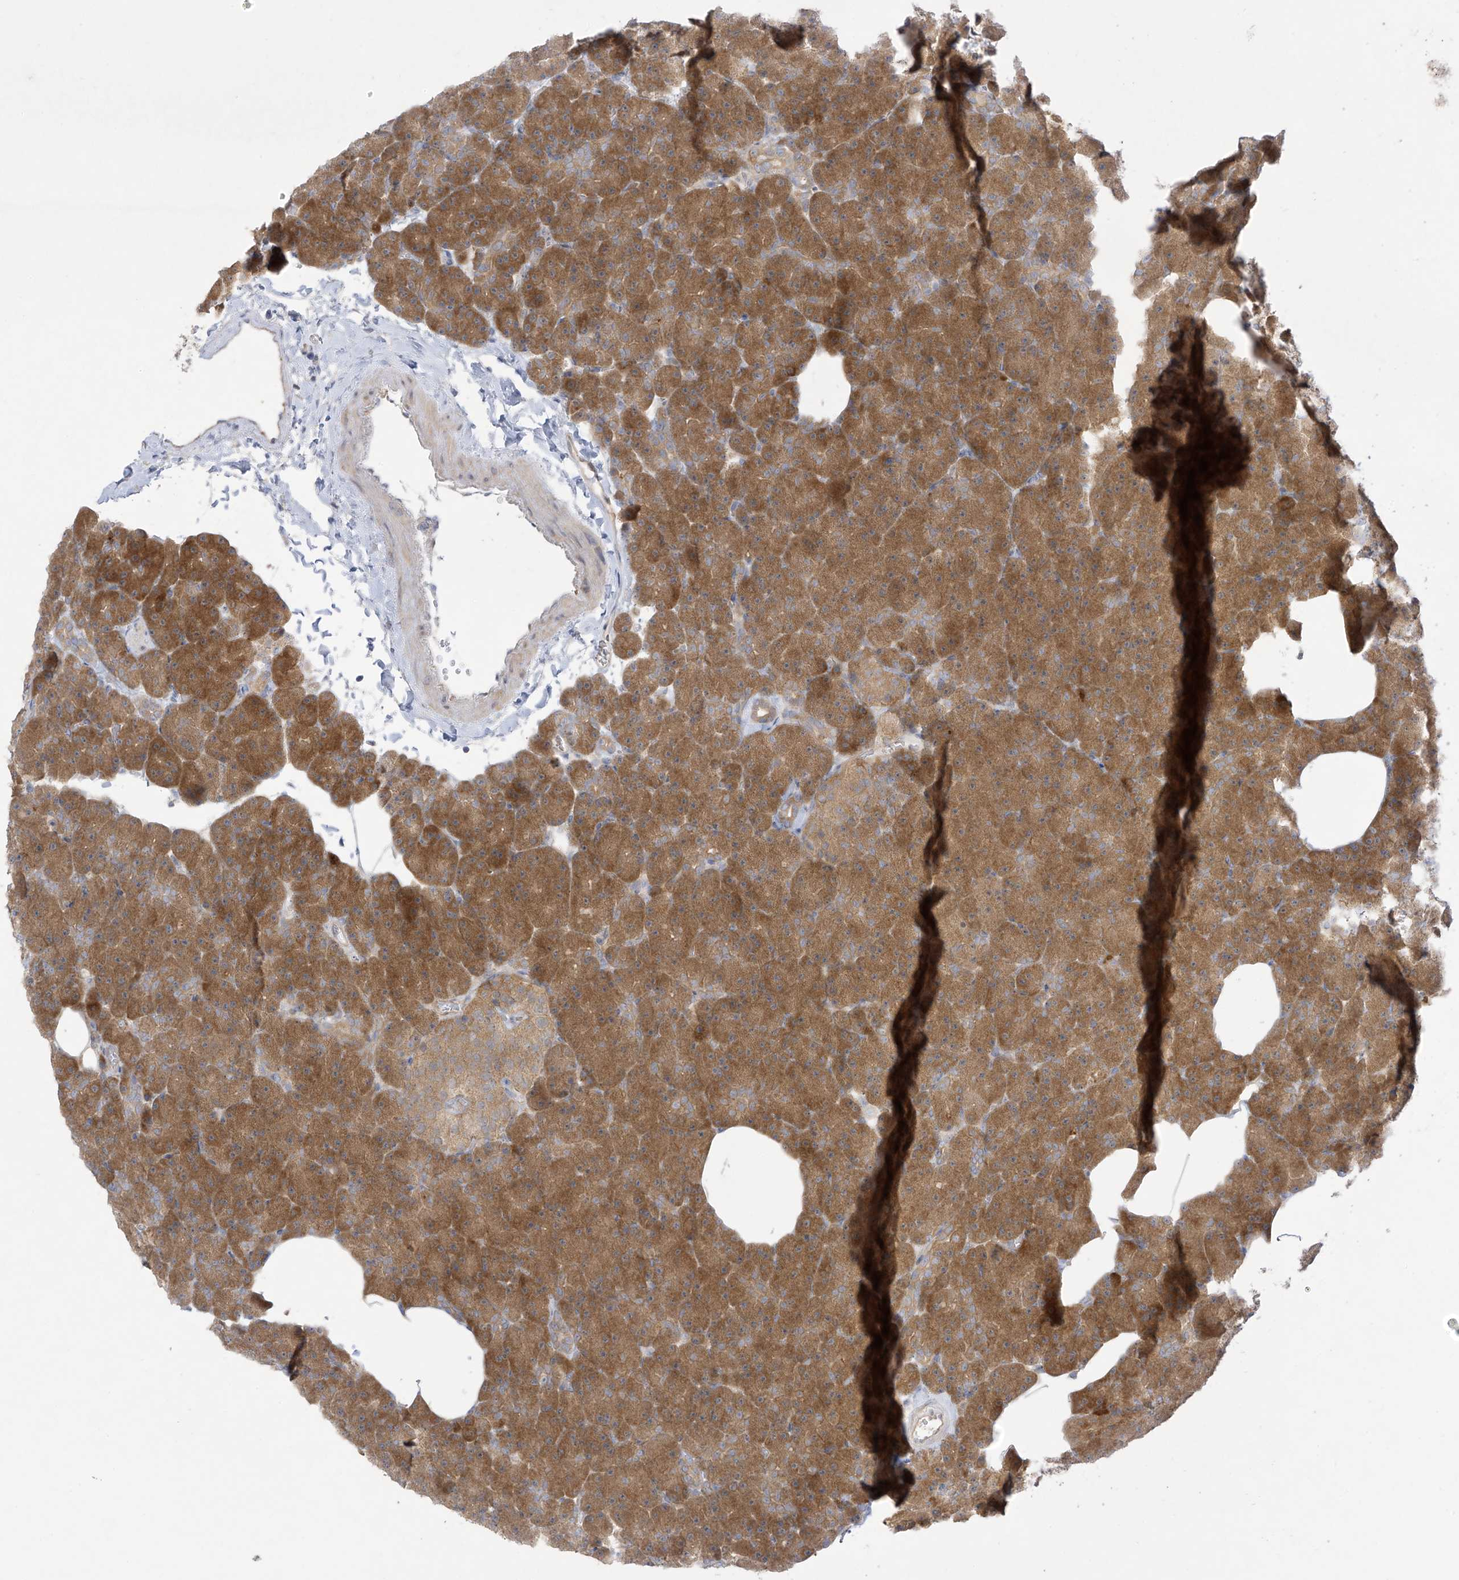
{"staining": {"intensity": "moderate", "quantity": ">75%", "location": "cytoplasmic/membranous"}, "tissue": "pancreas", "cell_type": "Exocrine glandular cells", "image_type": "normal", "snomed": [{"axis": "morphology", "description": "Normal tissue, NOS"}, {"axis": "morphology", "description": "Carcinoid, malignant, NOS"}, {"axis": "topography", "description": "Pancreas"}], "caption": "Exocrine glandular cells reveal medium levels of moderate cytoplasmic/membranous expression in approximately >75% of cells in unremarkable pancreas.", "gene": "EIPR1", "patient": {"sex": "female", "age": 35}}